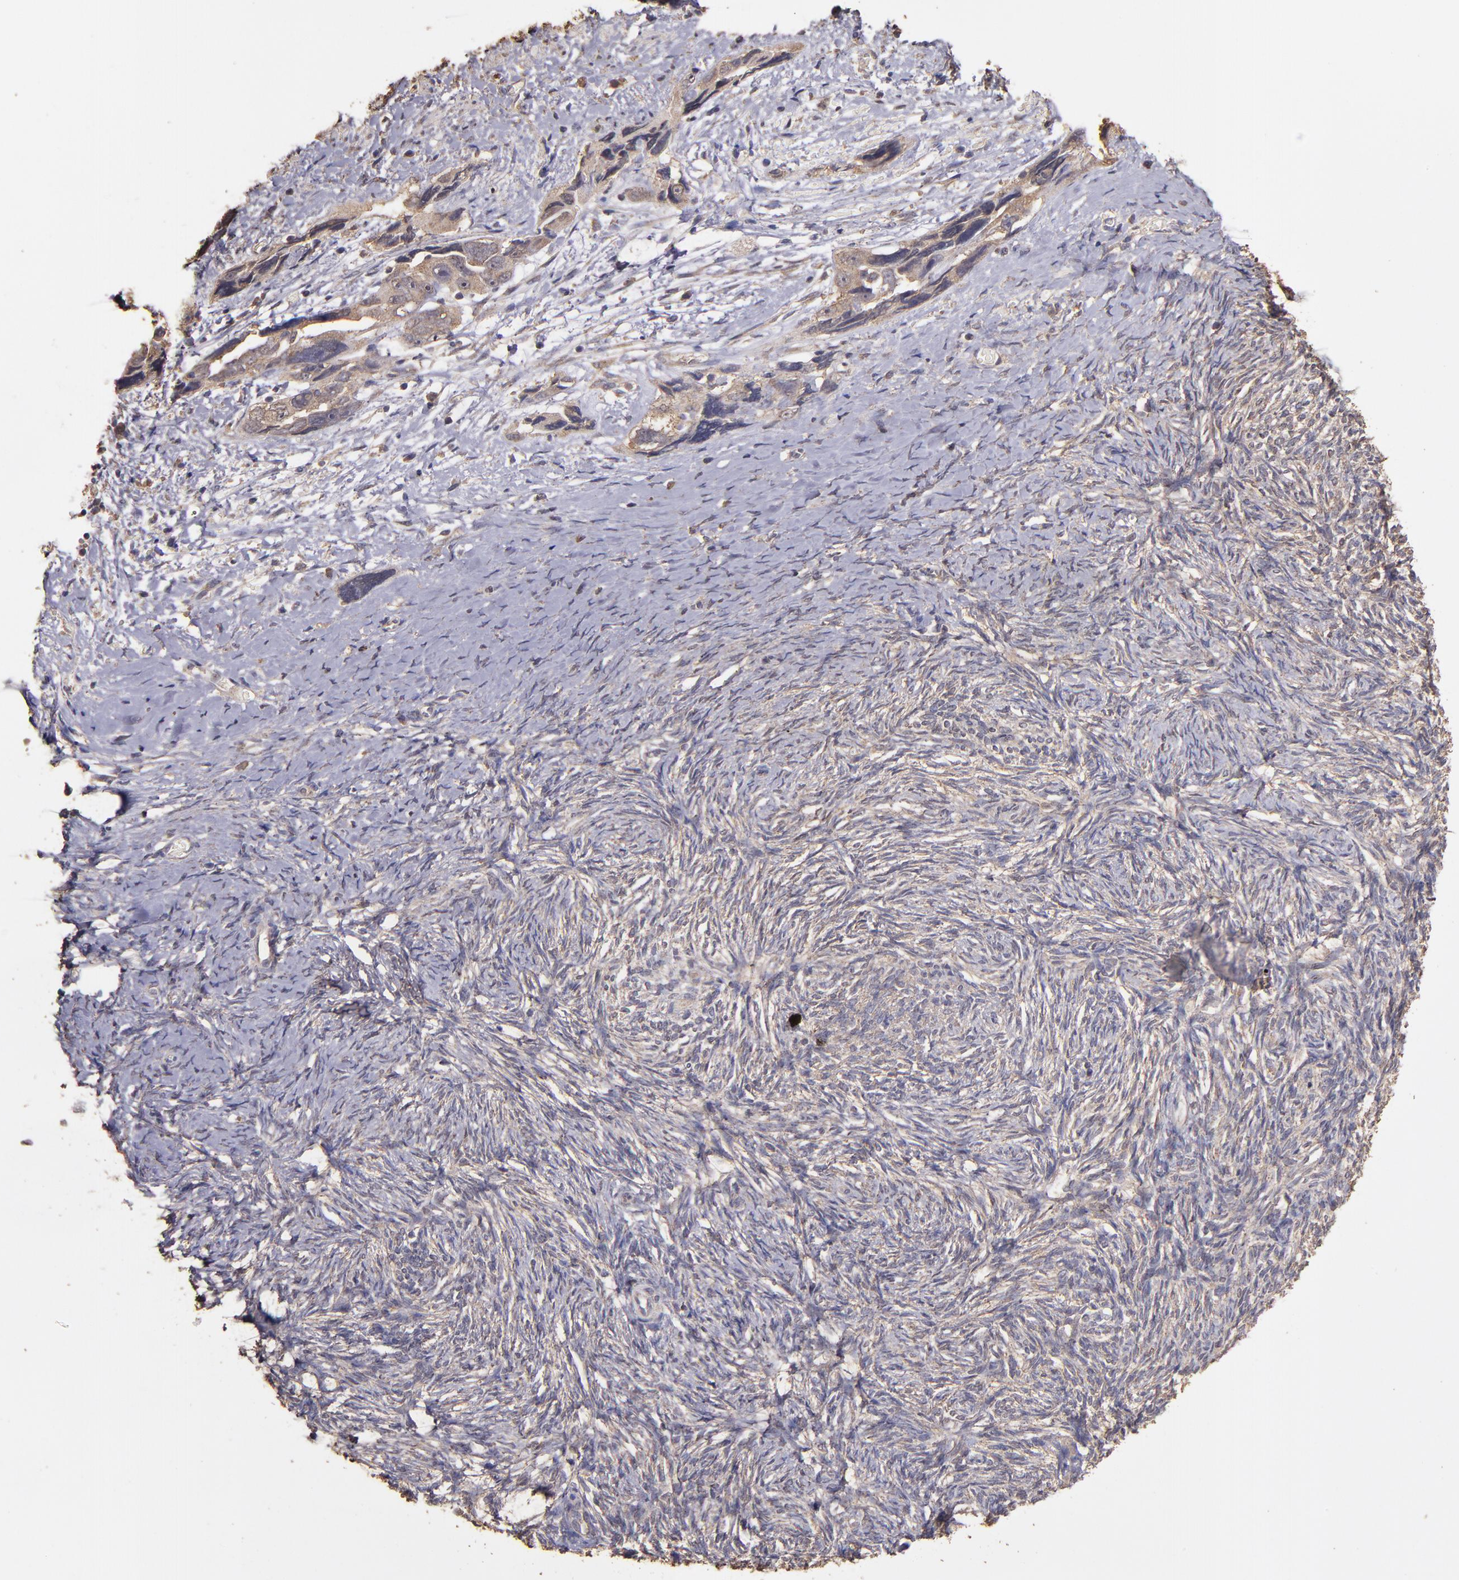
{"staining": {"intensity": "moderate", "quantity": ">75%", "location": "cytoplasmic/membranous"}, "tissue": "ovarian cancer", "cell_type": "Tumor cells", "image_type": "cancer", "snomed": [{"axis": "morphology", "description": "Normal tissue, NOS"}, {"axis": "morphology", "description": "Cystadenocarcinoma, serous, NOS"}, {"axis": "topography", "description": "Ovary"}], "caption": "A brown stain highlights moderate cytoplasmic/membranous expression of a protein in ovarian serous cystadenocarcinoma tumor cells.", "gene": "HECTD1", "patient": {"sex": "female", "age": 62}}